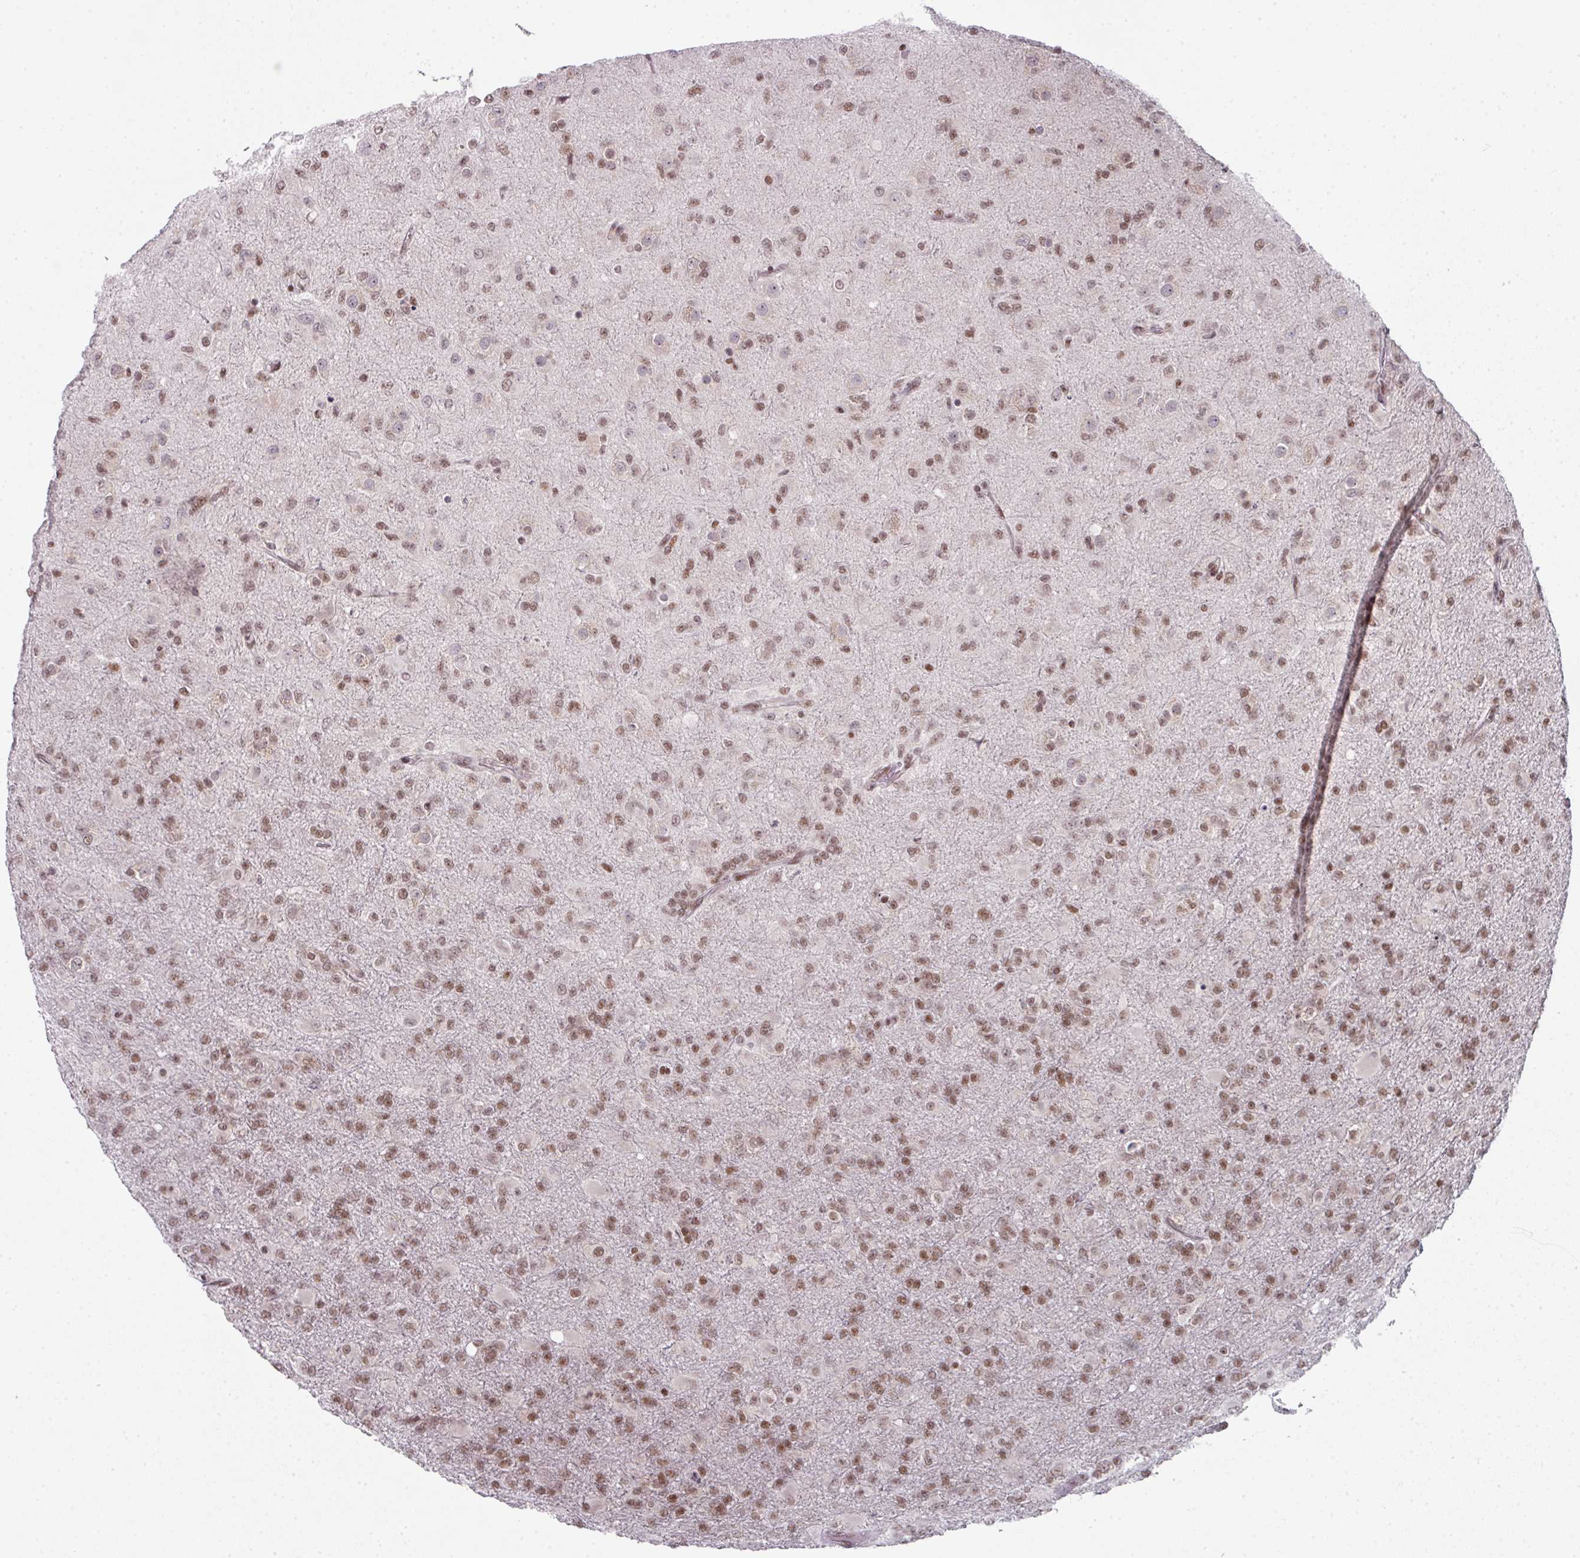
{"staining": {"intensity": "moderate", "quantity": ">75%", "location": "nuclear"}, "tissue": "glioma", "cell_type": "Tumor cells", "image_type": "cancer", "snomed": [{"axis": "morphology", "description": "Glioma, malignant, Low grade"}, {"axis": "topography", "description": "Brain"}], "caption": "IHC image of low-grade glioma (malignant) stained for a protein (brown), which displays medium levels of moderate nuclear positivity in approximately >75% of tumor cells.", "gene": "NFYA", "patient": {"sex": "male", "age": 65}}